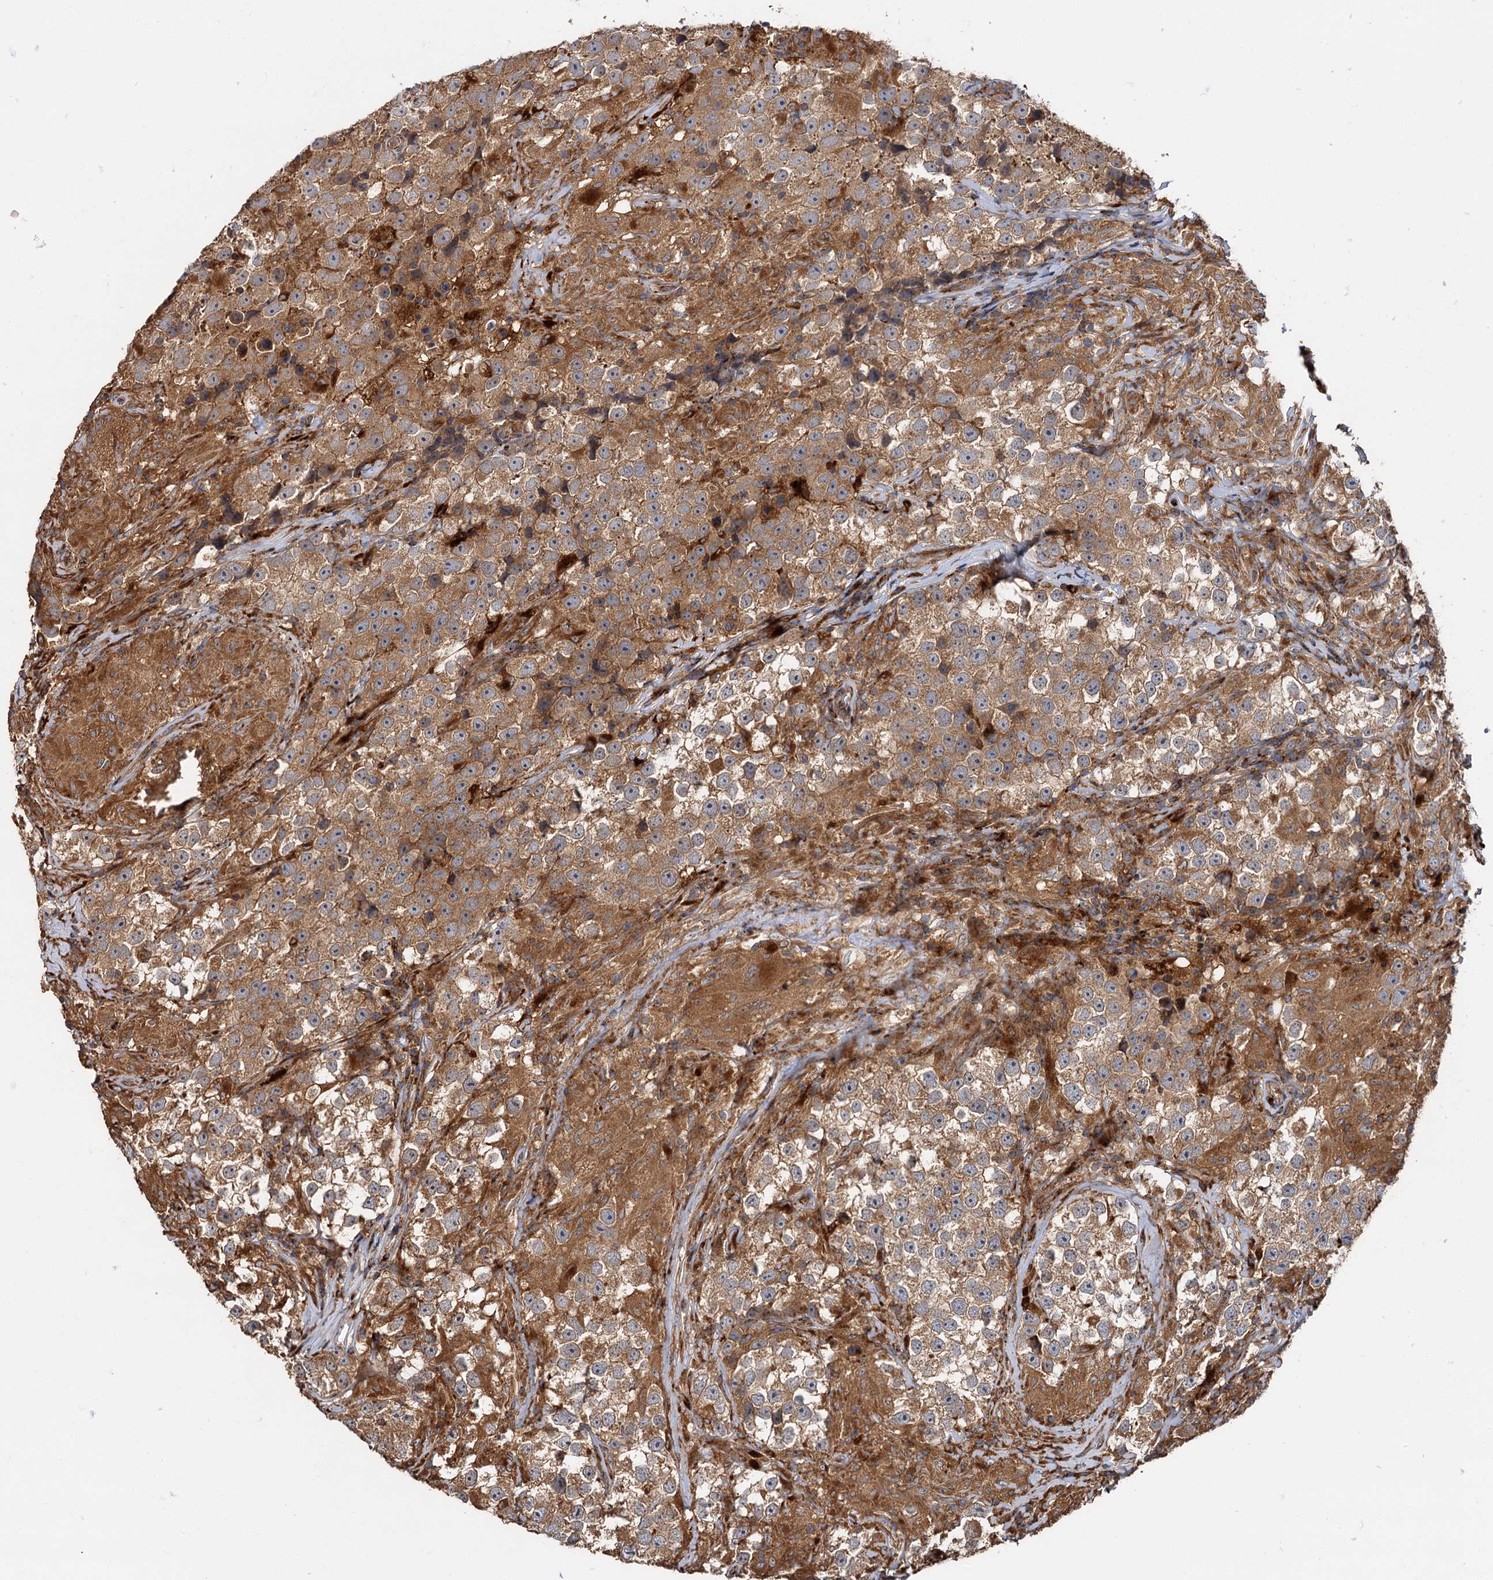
{"staining": {"intensity": "moderate", "quantity": ">75%", "location": "cytoplasmic/membranous"}, "tissue": "testis cancer", "cell_type": "Tumor cells", "image_type": "cancer", "snomed": [{"axis": "morphology", "description": "Seminoma, NOS"}, {"axis": "topography", "description": "Testis"}], "caption": "IHC staining of testis seminoma, which exhibits medium levels of moderate cytoplasmic/membranous staining in approximately >75% of tumor cells indicating moderate cytoplasmic/membranous protein expression. The staining was performed using DAB (brown) for protein detection and nuclei were counterstained in hematoxylin (blue).", "gene": "WDR73", "patient": {"sex": "male", "age": 46}}